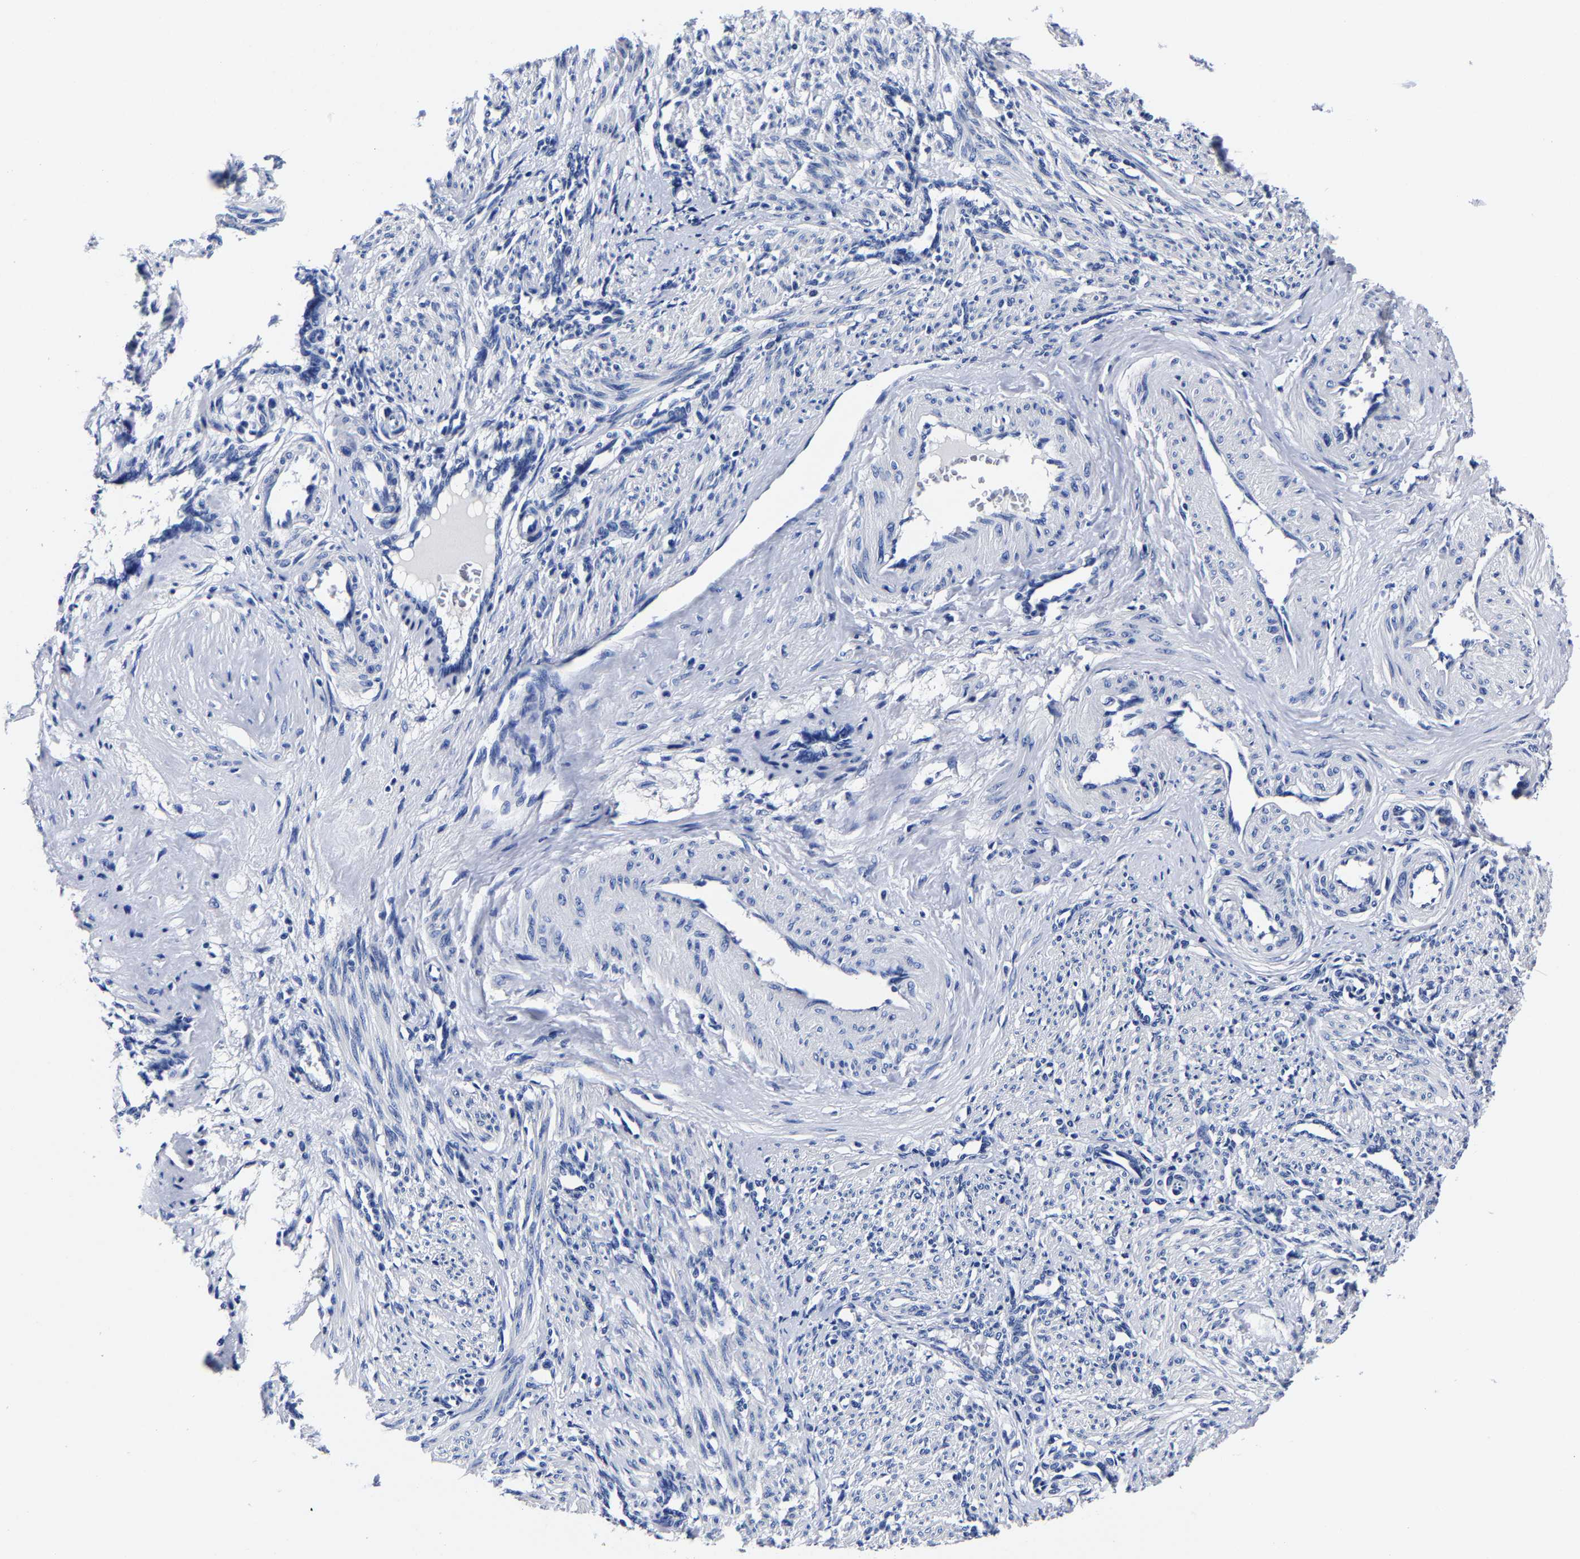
{"staining": {"intensity": "negative", "quantity": "none", "location": "none"}, "tissue": "smooth muscle", "cell_type": "Smooth muscle cells", "image_type": "normal", "snomed": [{"axis": "morphology", "description": "Normal tissue, NOS"}, {"axis": "topography", "description": "Endometrium"}], "caption": "Benign smooth muscle was stained to show a protein in brown. There is no significant expression in smooth muscle cells.", "gene": "CPA2", "patient": {"sex": "female", "age": 33}}